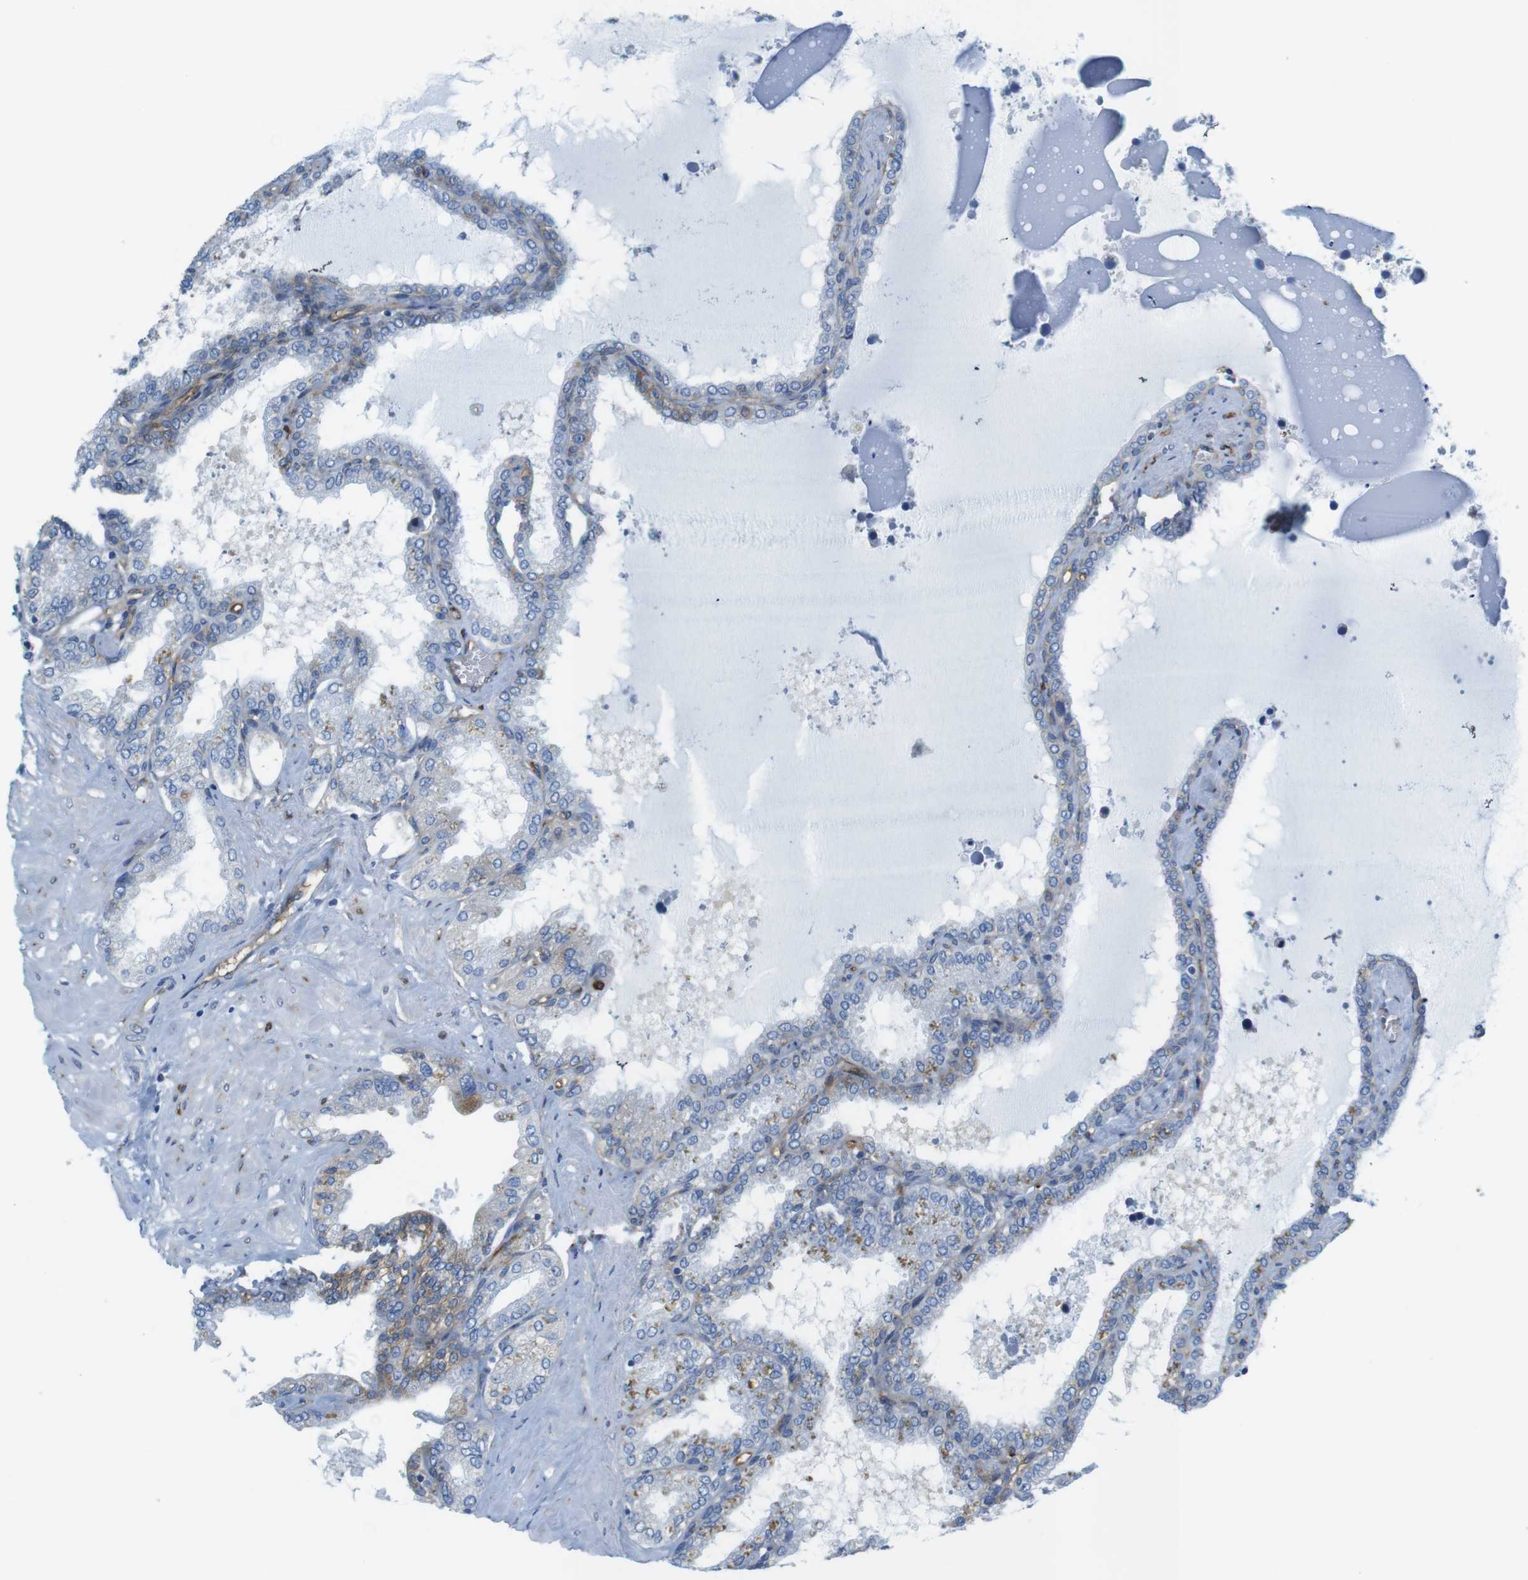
{"staining": {"intensity": "moderate", "quantity": "<25%", "location": "cytoplasmic/membranous"}, "tissue": "seminal vesicle", "cell_type": "Glandular cells", "image_type": "normal", "snomed": [{"axis": "morphology", "description": "Normal tissue, NOS"}, {"axis": "topography", "description": "Seminal veicle"}], "caption": "IHC staining of normal seminal vesicle, which reveals low levels of moderate cytoplasmic/membranous expression in about <25% of glandular cells indicating moderate cytoplasmic/membranous protein staining. The staining was performed using DAB (brown) for protein detection and nuclei were counterstained in hematoxylin (blue).", "gene": "EMP2", "patient": {"sex": "male", "age": 46}}